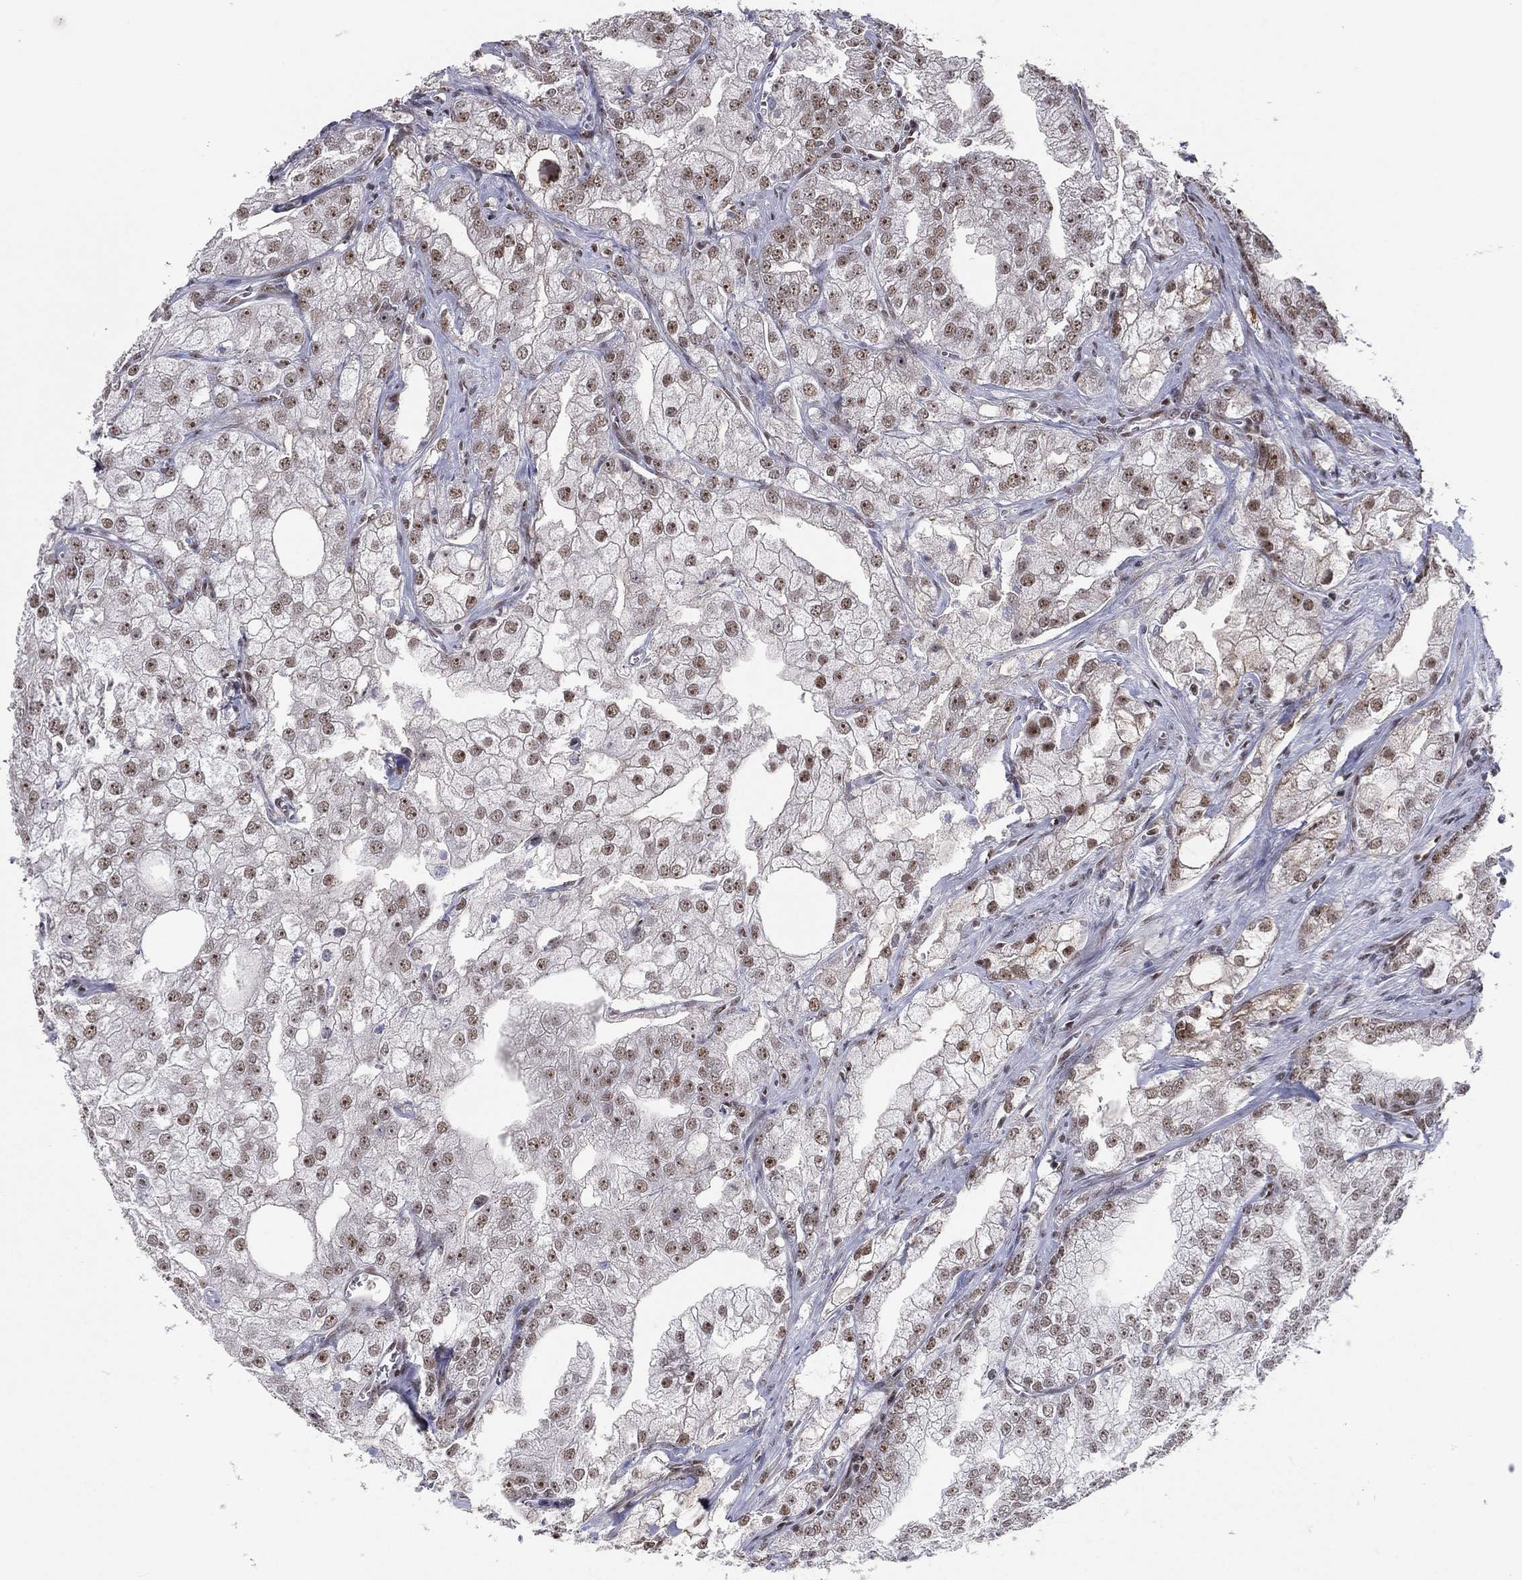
{"staining": {"intensity": "moderate", "quantity": "<25%", "location": "nuclear"}, "tissue": "prostate cancer", "cell_type": "Tumor cells", "image_type": "cancer", "snomed": [{"axis": "morphology", "description": "Adenocarcinoma, NOS"}, {"axis": "topography", "description": "Prostate"}], "caption": "A high-resolution image shows immunohistochemistry (IHC) staining of prostate cancer, which shows moderate nuclear staining in approximately <25% of tumor cells.", "gene": "GPALPP1", "patient": {"sex": "male", "age": 70}}